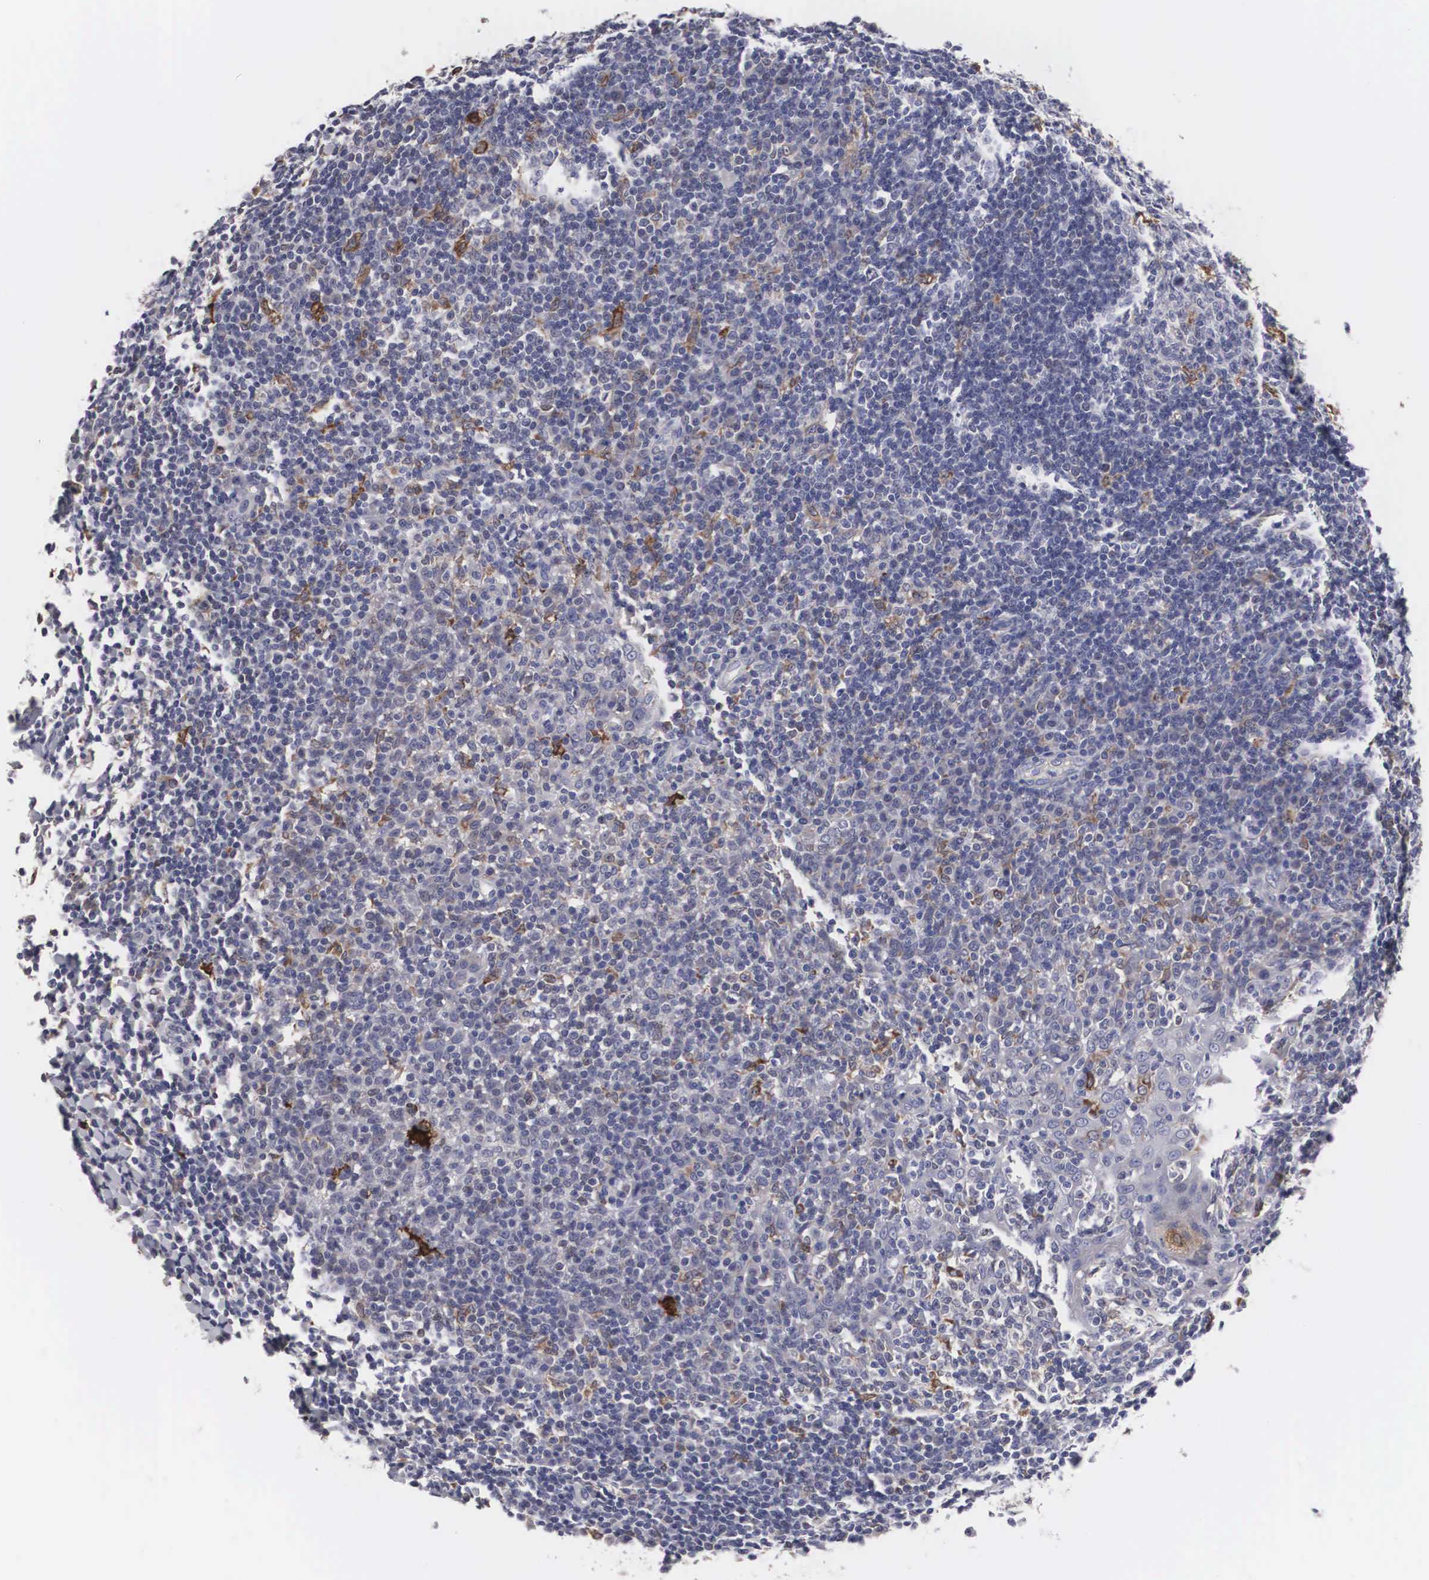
{"staining": {"intensity": "moderate", "quantity": "<25%", "location": "cytoplasmic/membranous"}, "tissue": "tonsil", "cell_type": "Germinal center cells", "image_type": "normal", "snomed": [{"axis": "morphology", "description": "Normal tissue, NOS"}, {"axis": "topography", "description": "Tonsil"}], "caption": "Immunohistochemical staining of unremarkable tonsil reveals <25% levels of moderate cytoplasmic/membranous protein expression in approximately <25% of germinal center cells.", "gene": "HMOX1", "patient": {"sex": "male", "age": 6}}